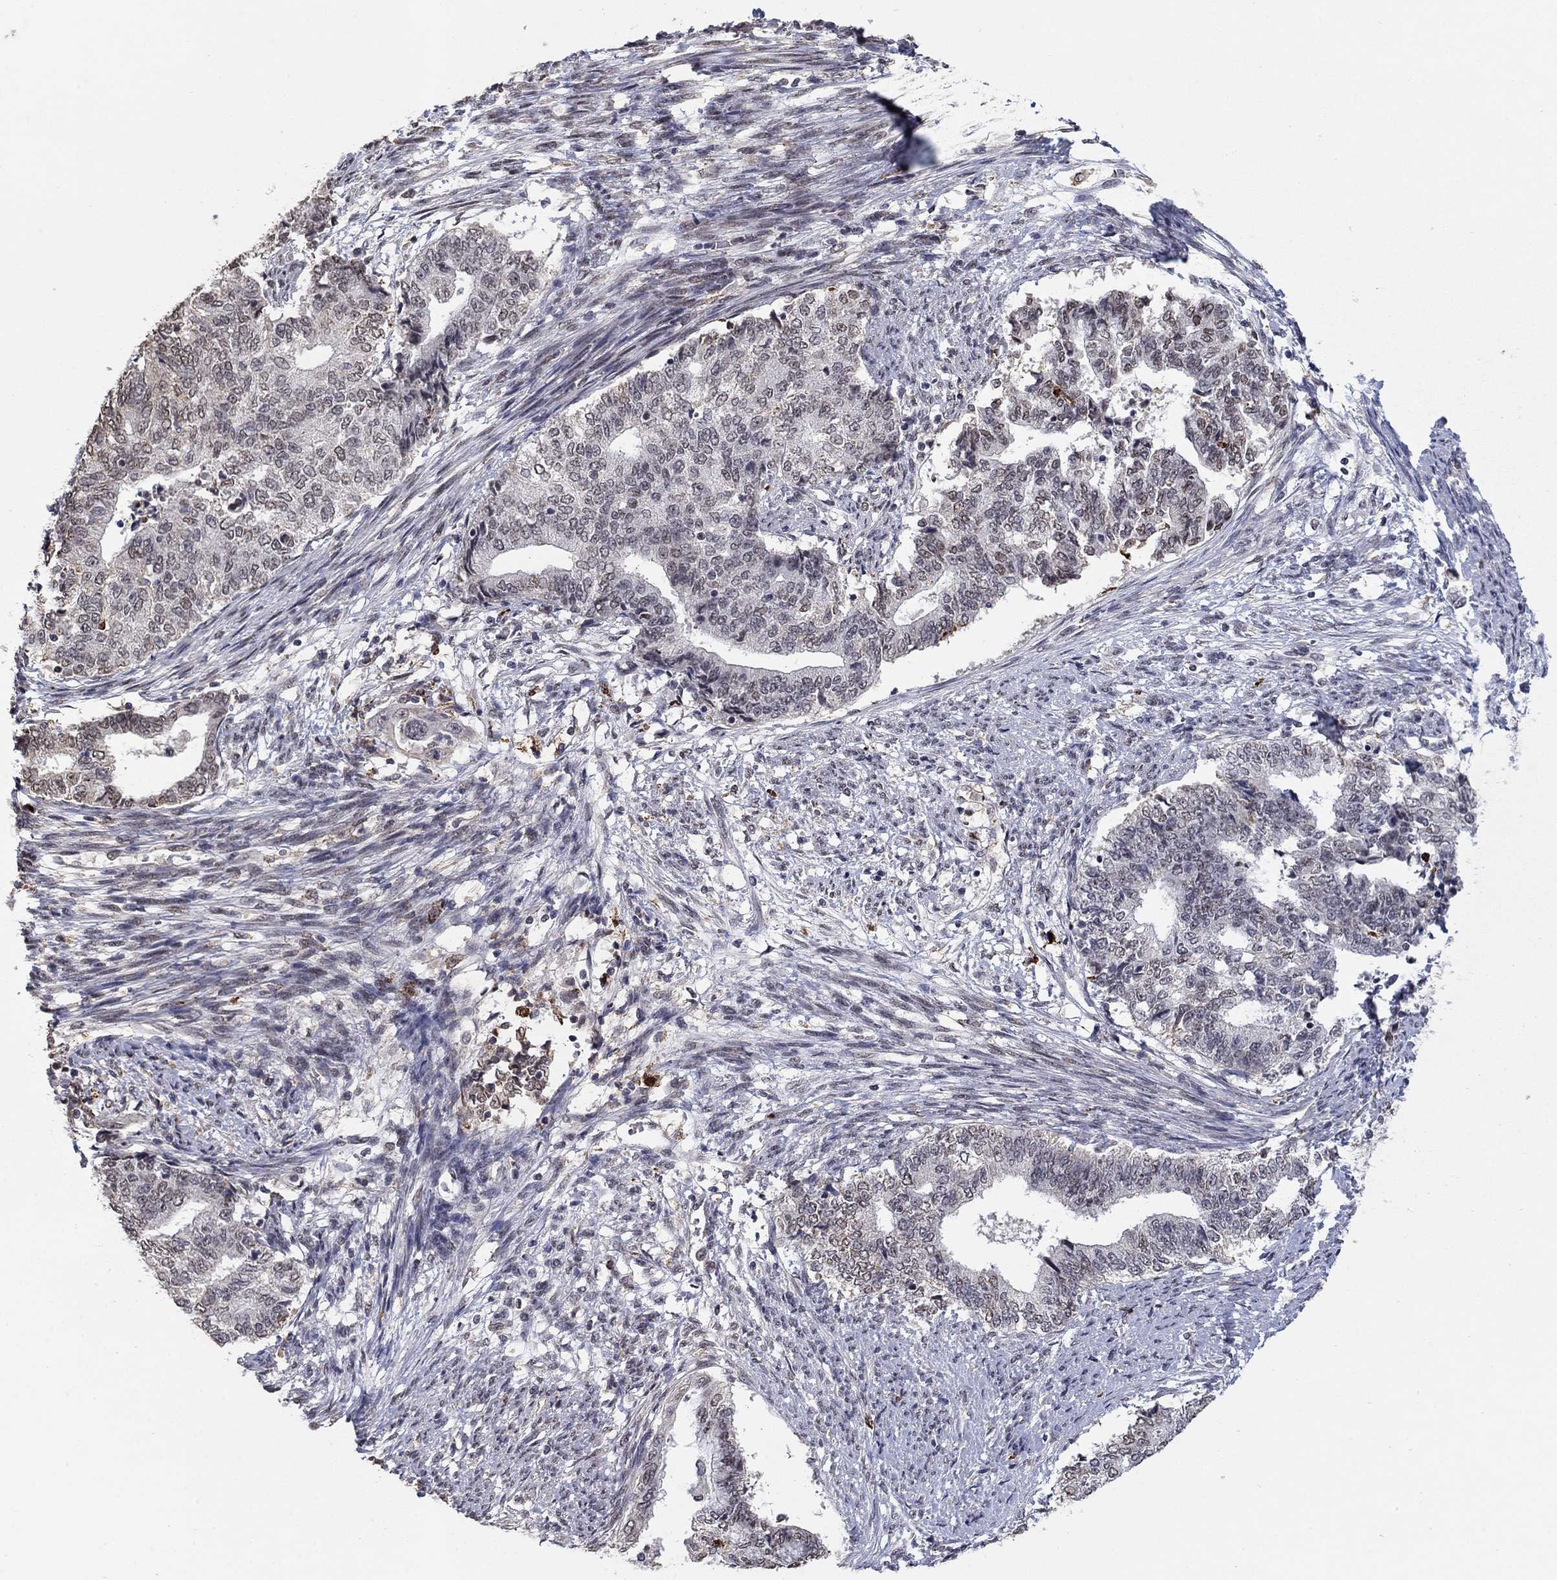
{"staining": {"intensity": "negative", "quantity": "none", "location": "none"}, "tissue": "endometrial cancer", "cell_type": "Tumor cells", "image_type": "cancer", "snomed": [{"axis": "morphology", "description": "Adenocarcinoma, NOS"}, {"axis": "topography", "description": "Endometrium"}], "caption": "There is no significant positivity in tumor cells of endometrial cancer (adenocarcinoma).", "gene": "GRIA3", "patient": {"sex": "female", "age": 65}}